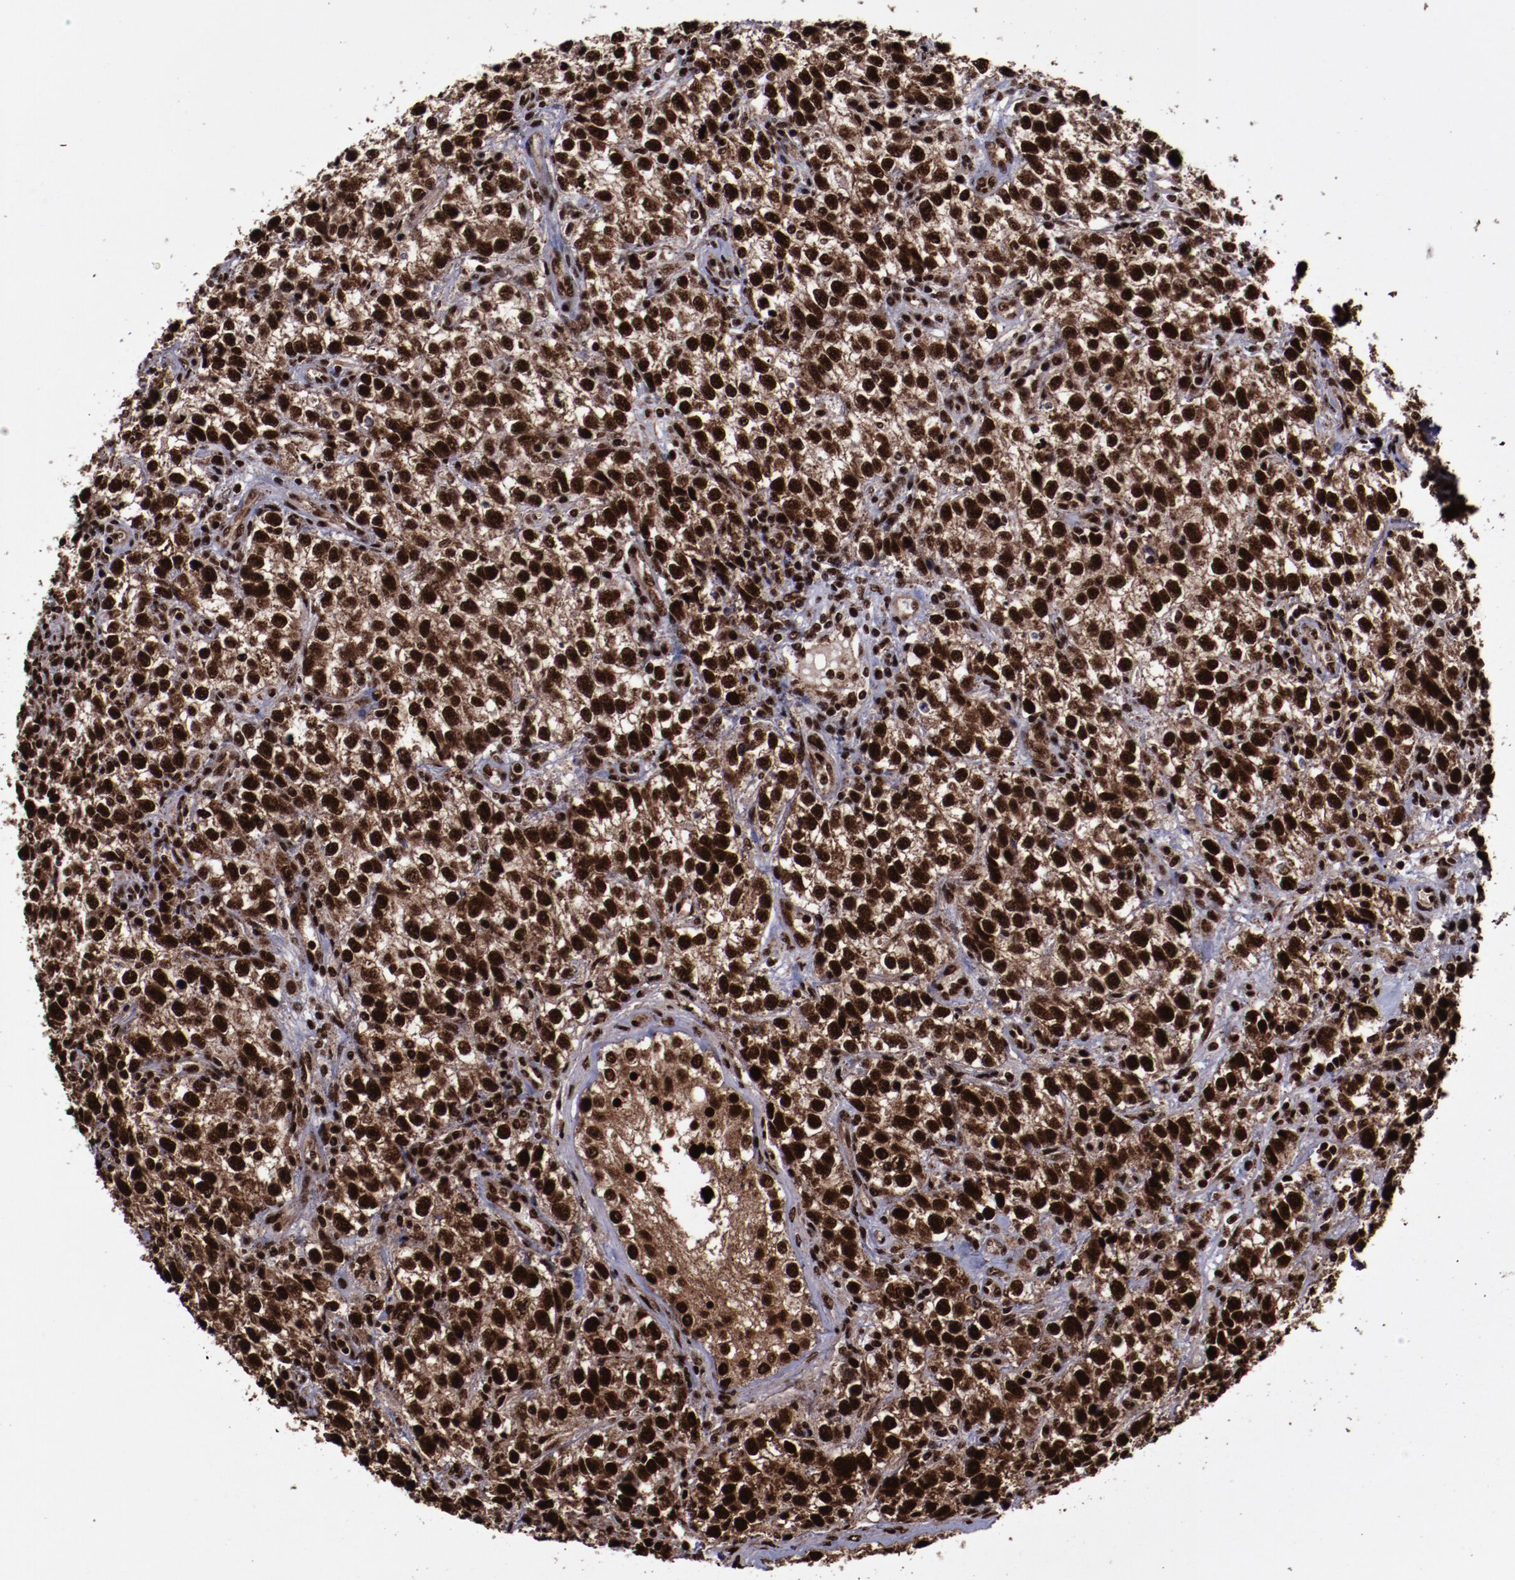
{"staining": {"intensity": "strong", "quantity": ">75%", "location": "cytoplasmic/membranous,nuclear"}, "tissue": "testis cancer", "cell_type": "Tumor cells", "image_type": "cancer", "snomed": [{"axis": "morphology", "description": "Seminoma, NOS"}, {"axis": "topography", "description": "Testis"}], "caption": "This image demonstrates seminoma (testis) stained with immunohistochemistry (IHC) to label a protein in brown. The cytoplasmic/membranous and nuclear of tumor cells show strong positivity for the protein. Nuclei are counter-stained blue.", "gene": "SNW1", "patient": {"sex": "male", "age": 38}}